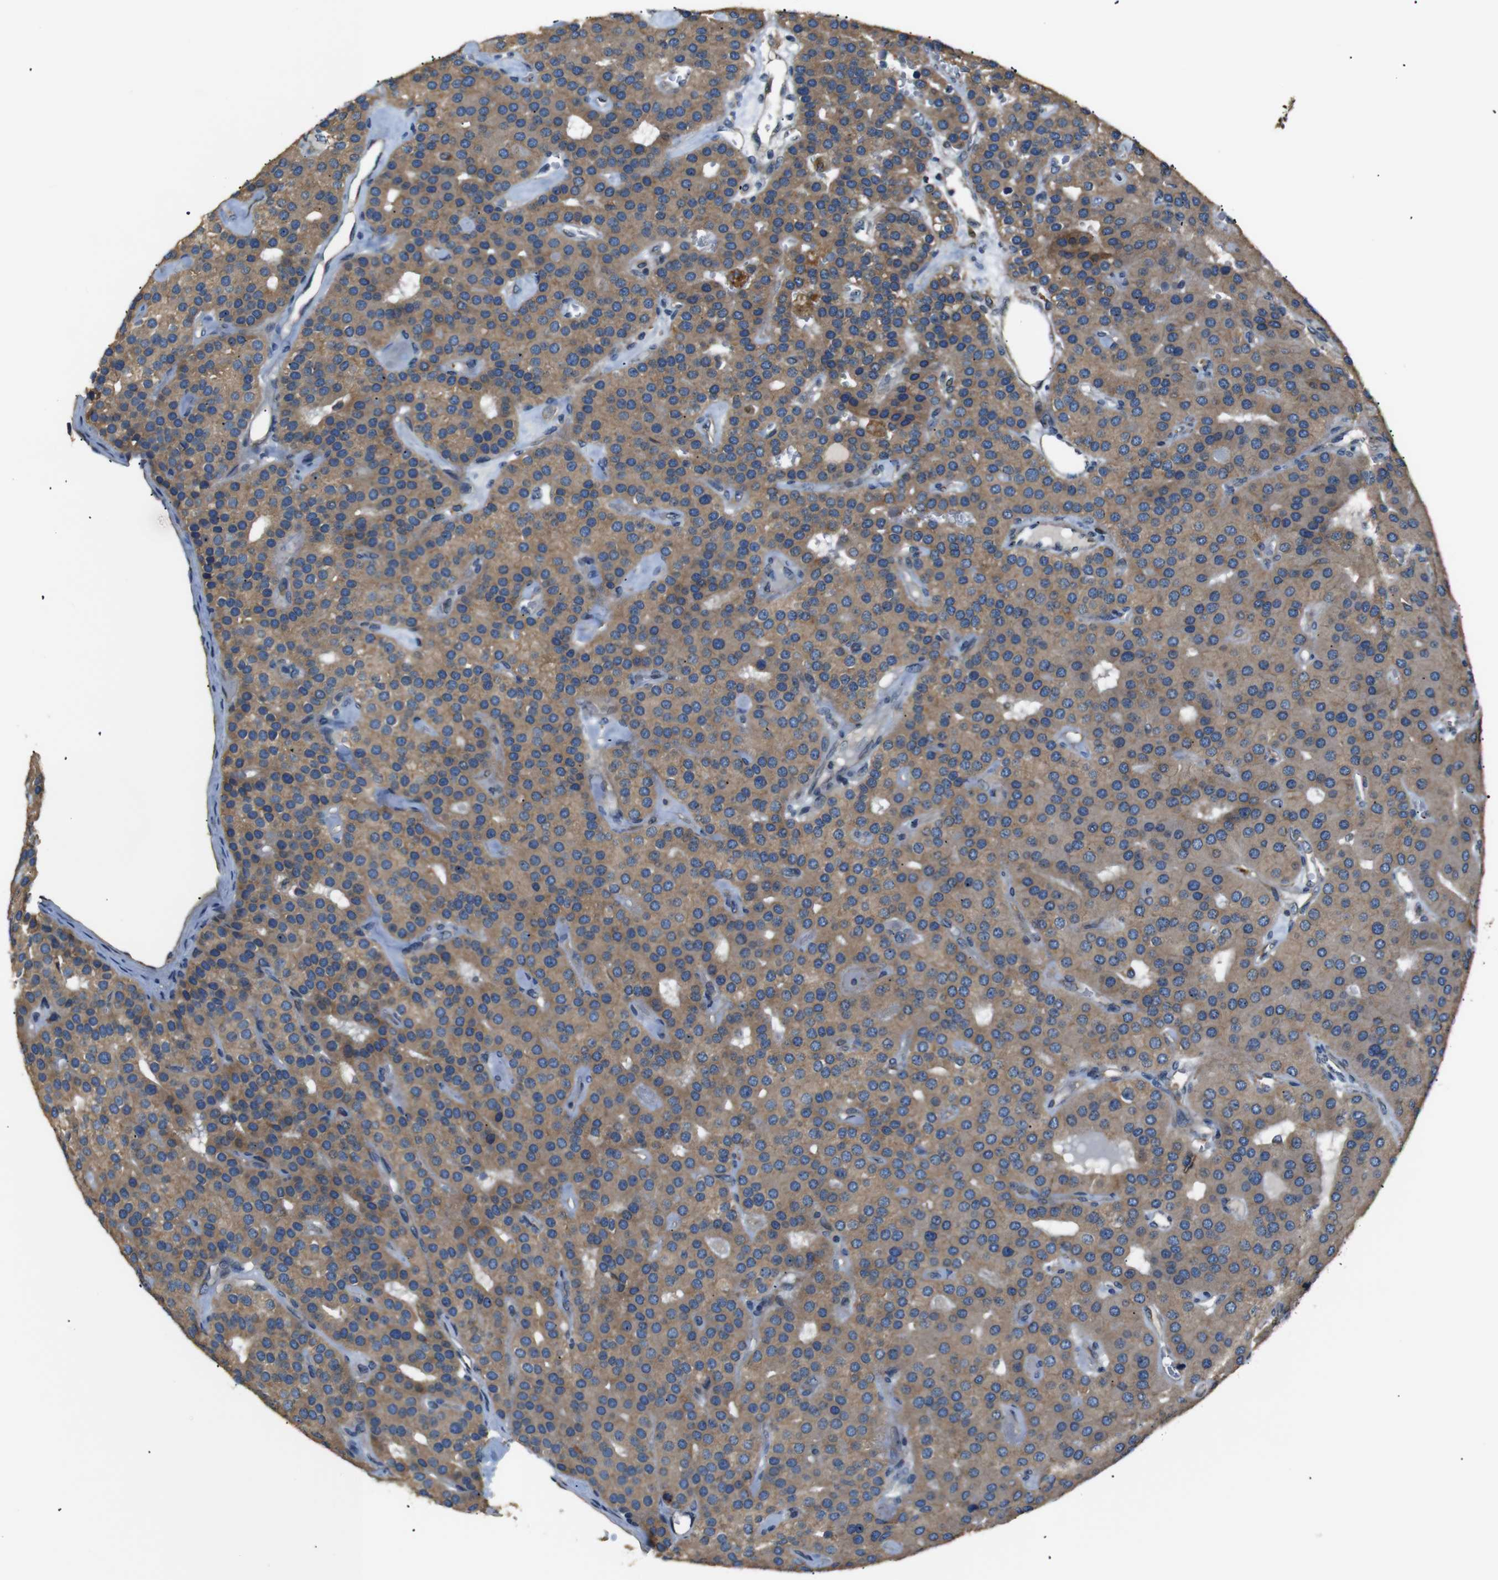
{"staining": {"intensity": "moderate", "quantity": "25%-75%", "location": "cytoplasmic/membranous"}, "tissue": "parathyroid gland", "cell_type": "Glandular cells", "image_type": "normal", "snomed": [{"axis": "morphology", "description": "Normal tissue, NOS"}, {"axis": "morphology", "description": "Adenoma, NOS"}, {"axis": "topography", "description": "Parathyroid gland"}], "caption": "An immunohistochemistry image of unremarkable tissue is shown. Protein staining in brown shows moderate cytoplasmic/membranous positivity in parathyroid gland within glandular cells. The protein of interest is stained brown, and the nuclei are stained in blue (DAB IHC with brightfield microscopy, high magnification).", "gene": "TMED2", "patient": {"sex": "female", "age": 86}}